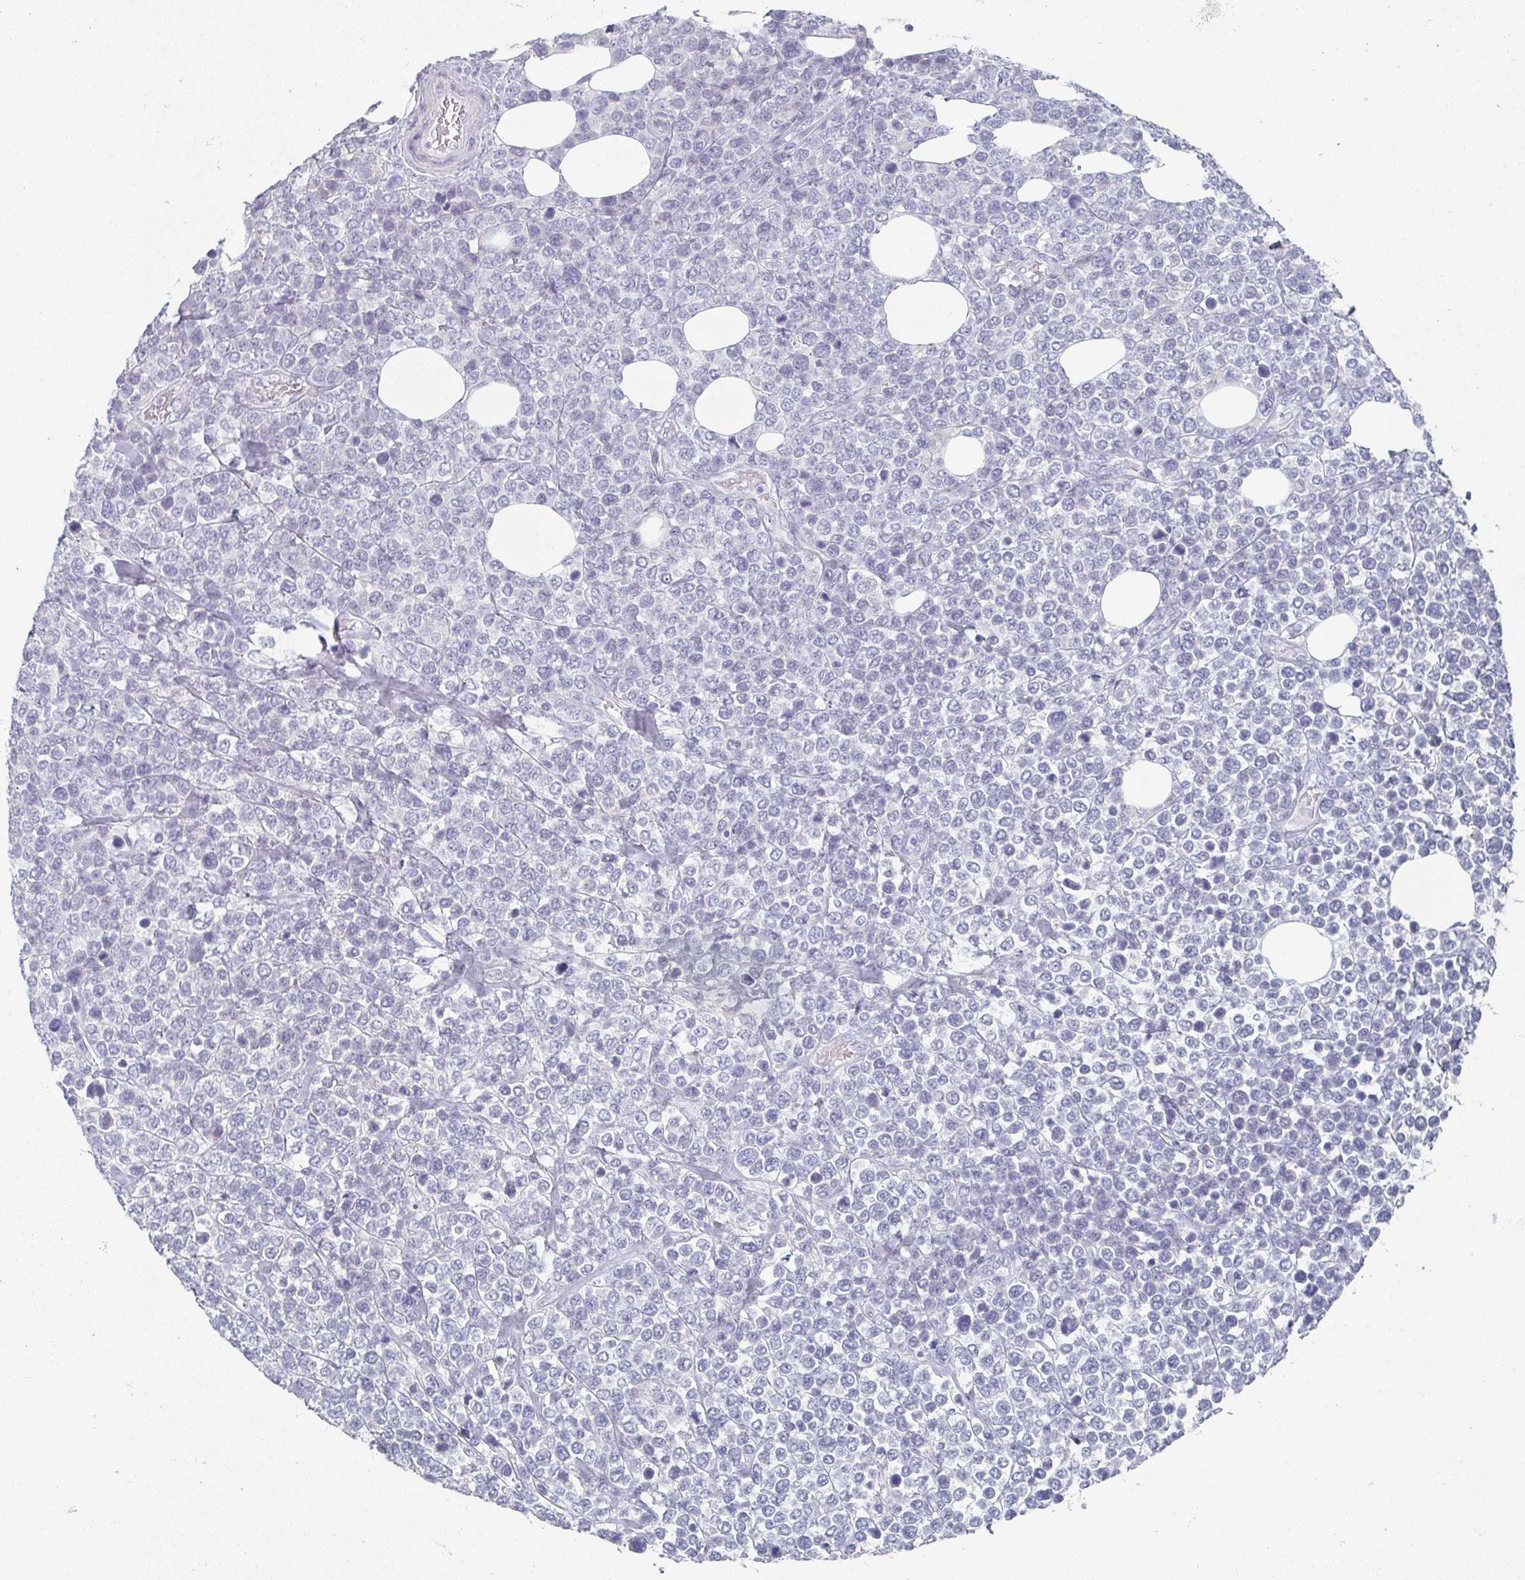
{"staining": {"intensity": "negative", "quantity": "none", "location": "none"}, "tissue": "lymphoma", "cell_type": "Tumor cells", "image_type": "cancer", "snomed": [{"axis": "morphology", "description": "Malignant lymphoma, non-Hodgkin's type, High grade"}, {"axis": "topography", "description": "Soft tissue"}], "caption": "The immunohistochemistry (IHC) micrograph has no significant positivity in tumor cells of lymphoma tissue.", "gene": "CAMKV", "patient": {"sex": "female", "age": 56}}